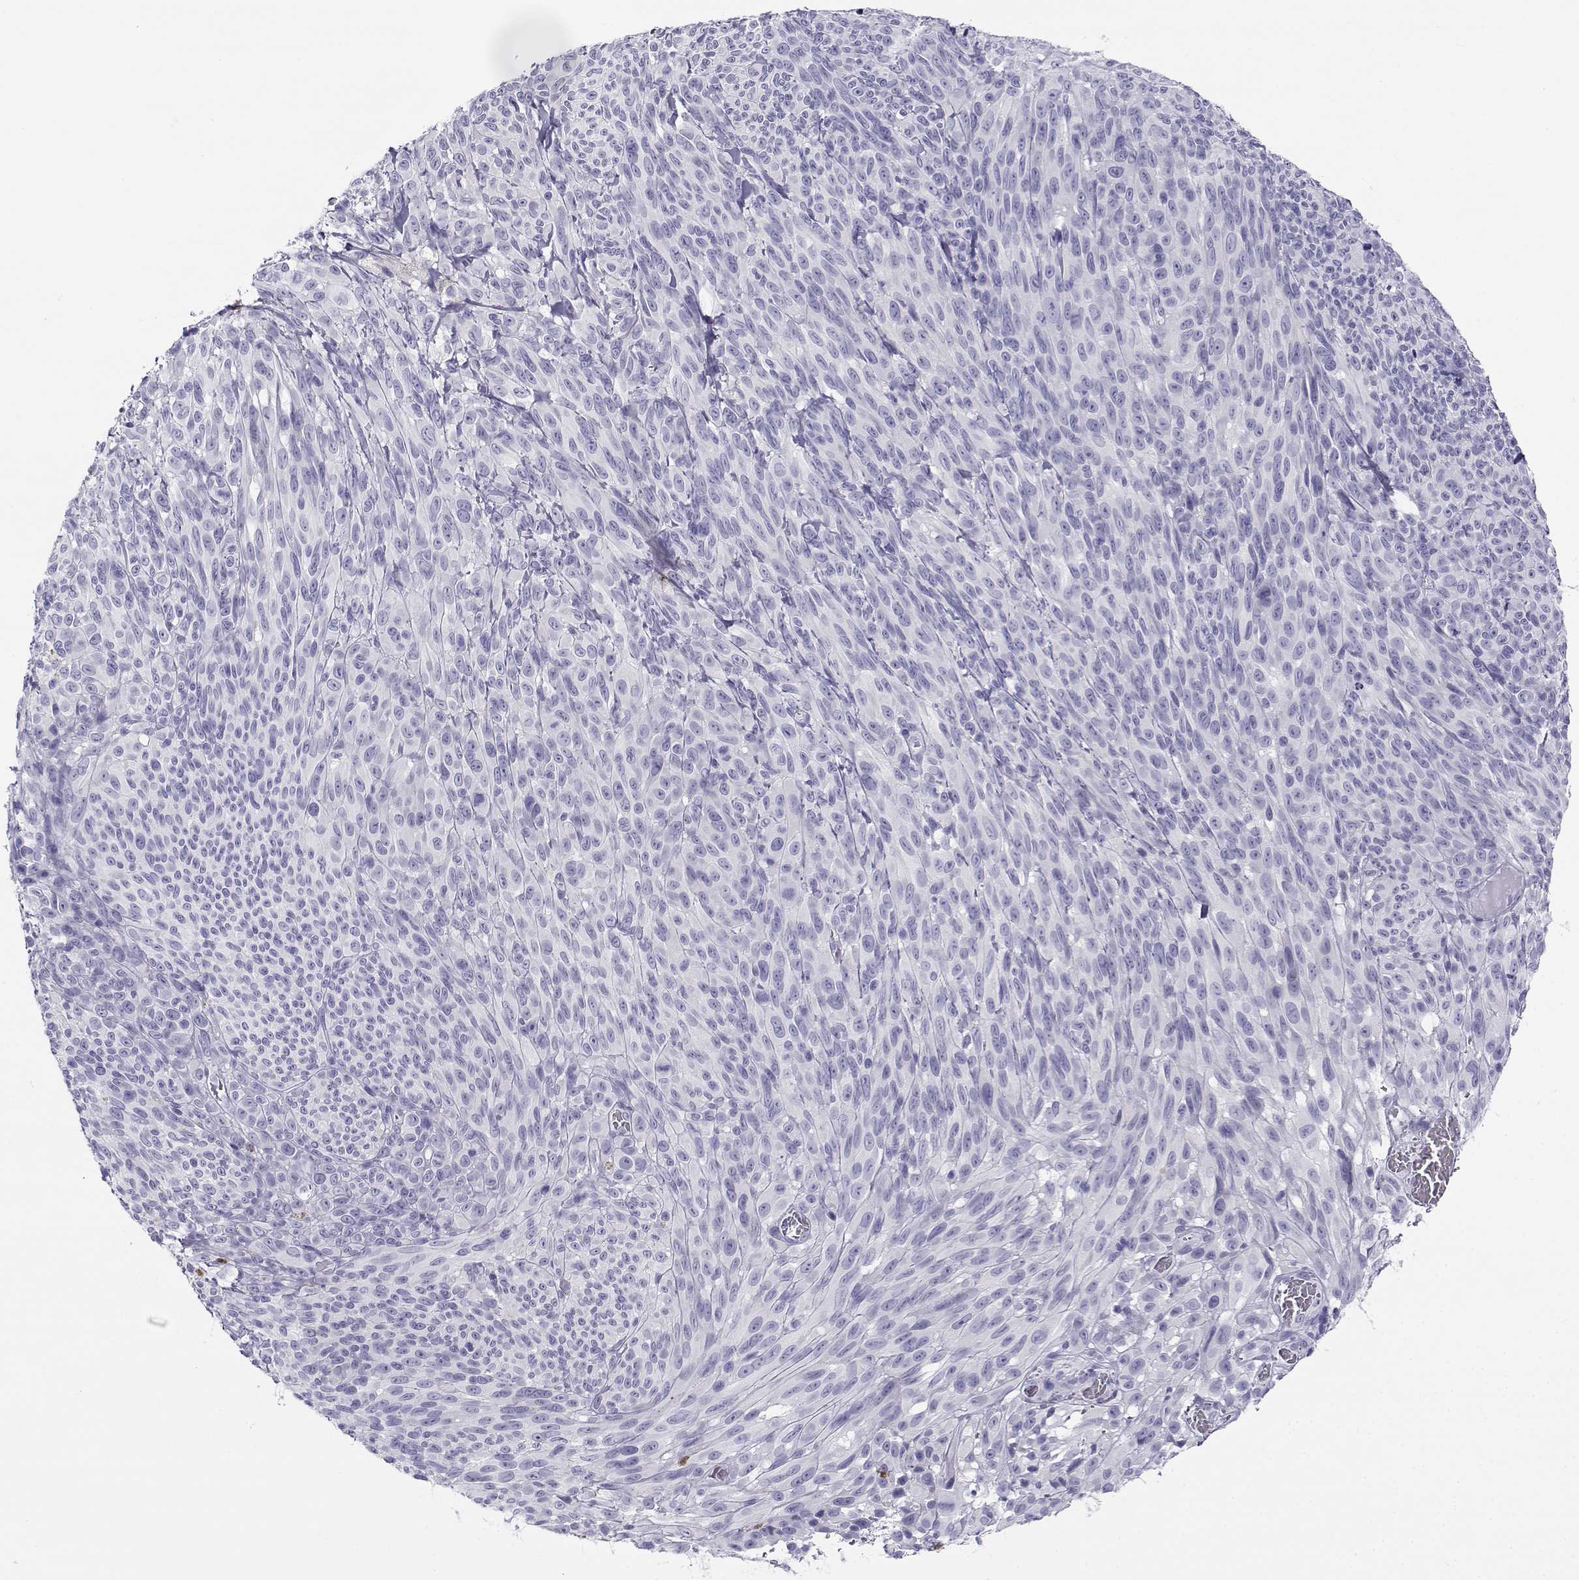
{"staining": {"intensity": "negative", "quantity": "none", "location": "none"}, "tissue": "melanoma", "cell_type": "Tumor cells", "image_type": "cancer", "snomed": [{"axis": "morphology", "description": "Malignant melanoma, NOS"}, {"axis": "topography", "description": "Skin"}], "caption": "Immunohistochemistry (IHC) of melanoma displays no positivity in tumor cells.", "gene": "CABS1", "patient": {"sex": "male", "age": 83}}